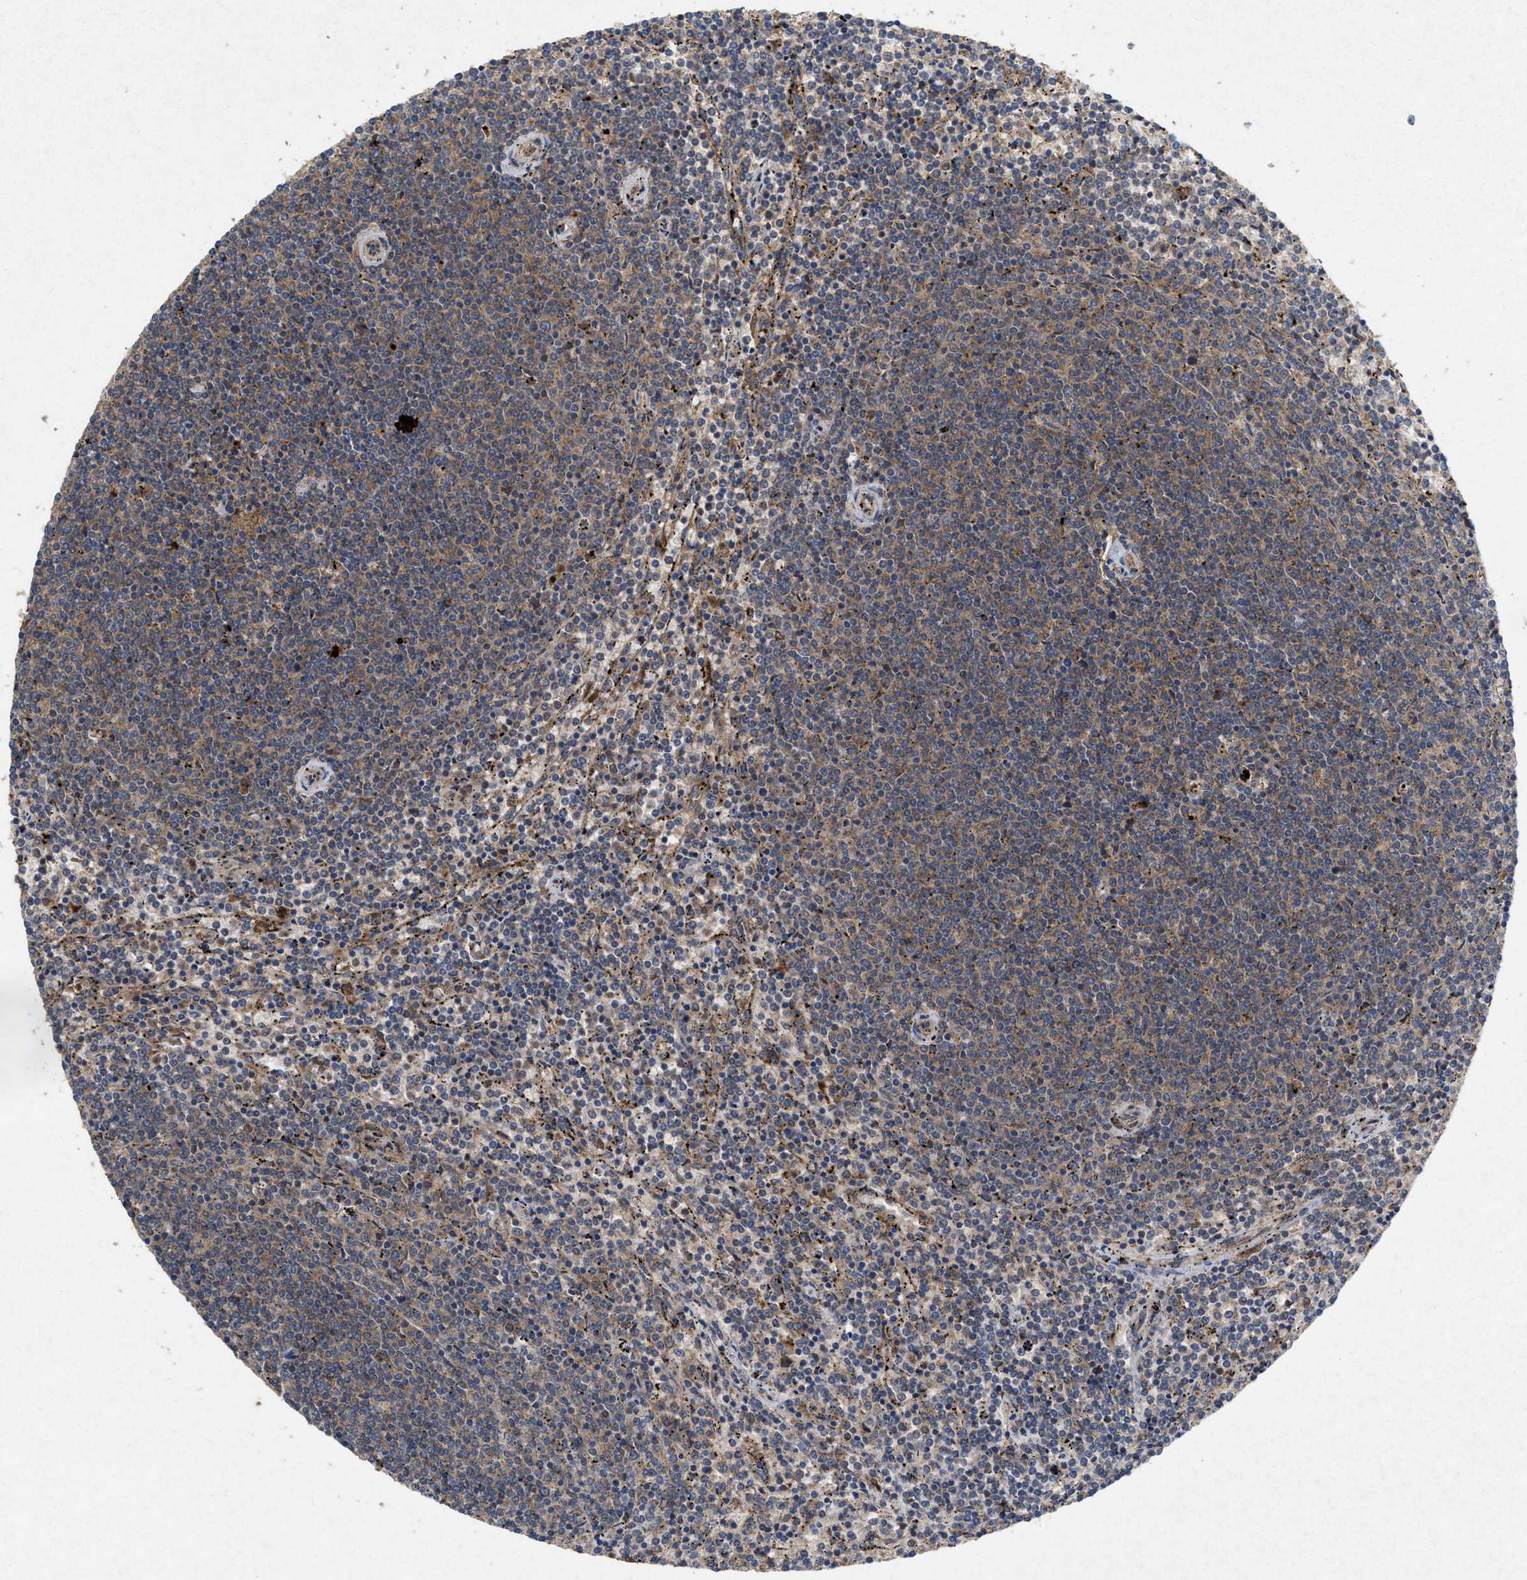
{"staining": {"intensity": "weak", "quantity": ">75%", "location": "cytoplasmic/membranous"}, "tissue": "lymphoma", "cell_type": "Tumor cells", "image_type": "cancer", "snomed": [{"axis": "morphology", "description": "Malignant lymphoma, non-Hodgkin's type, Low grade"}, {"axis": "topography", "description": "Spleen"}], "caption": "IHC image of neoplastic tissue: human malignant lymphoma, non-Hodgkin's type (low-grade) stained using immunohistochemistry (IHC) shows low levels of weak protein expression localized specifically in the cytoplasmic/membranous of tumor cells, appearing as a cytoplasmic/membranous brown color.", "gene": "MSI2", "patient": {"sex": "female", "age": 50}}